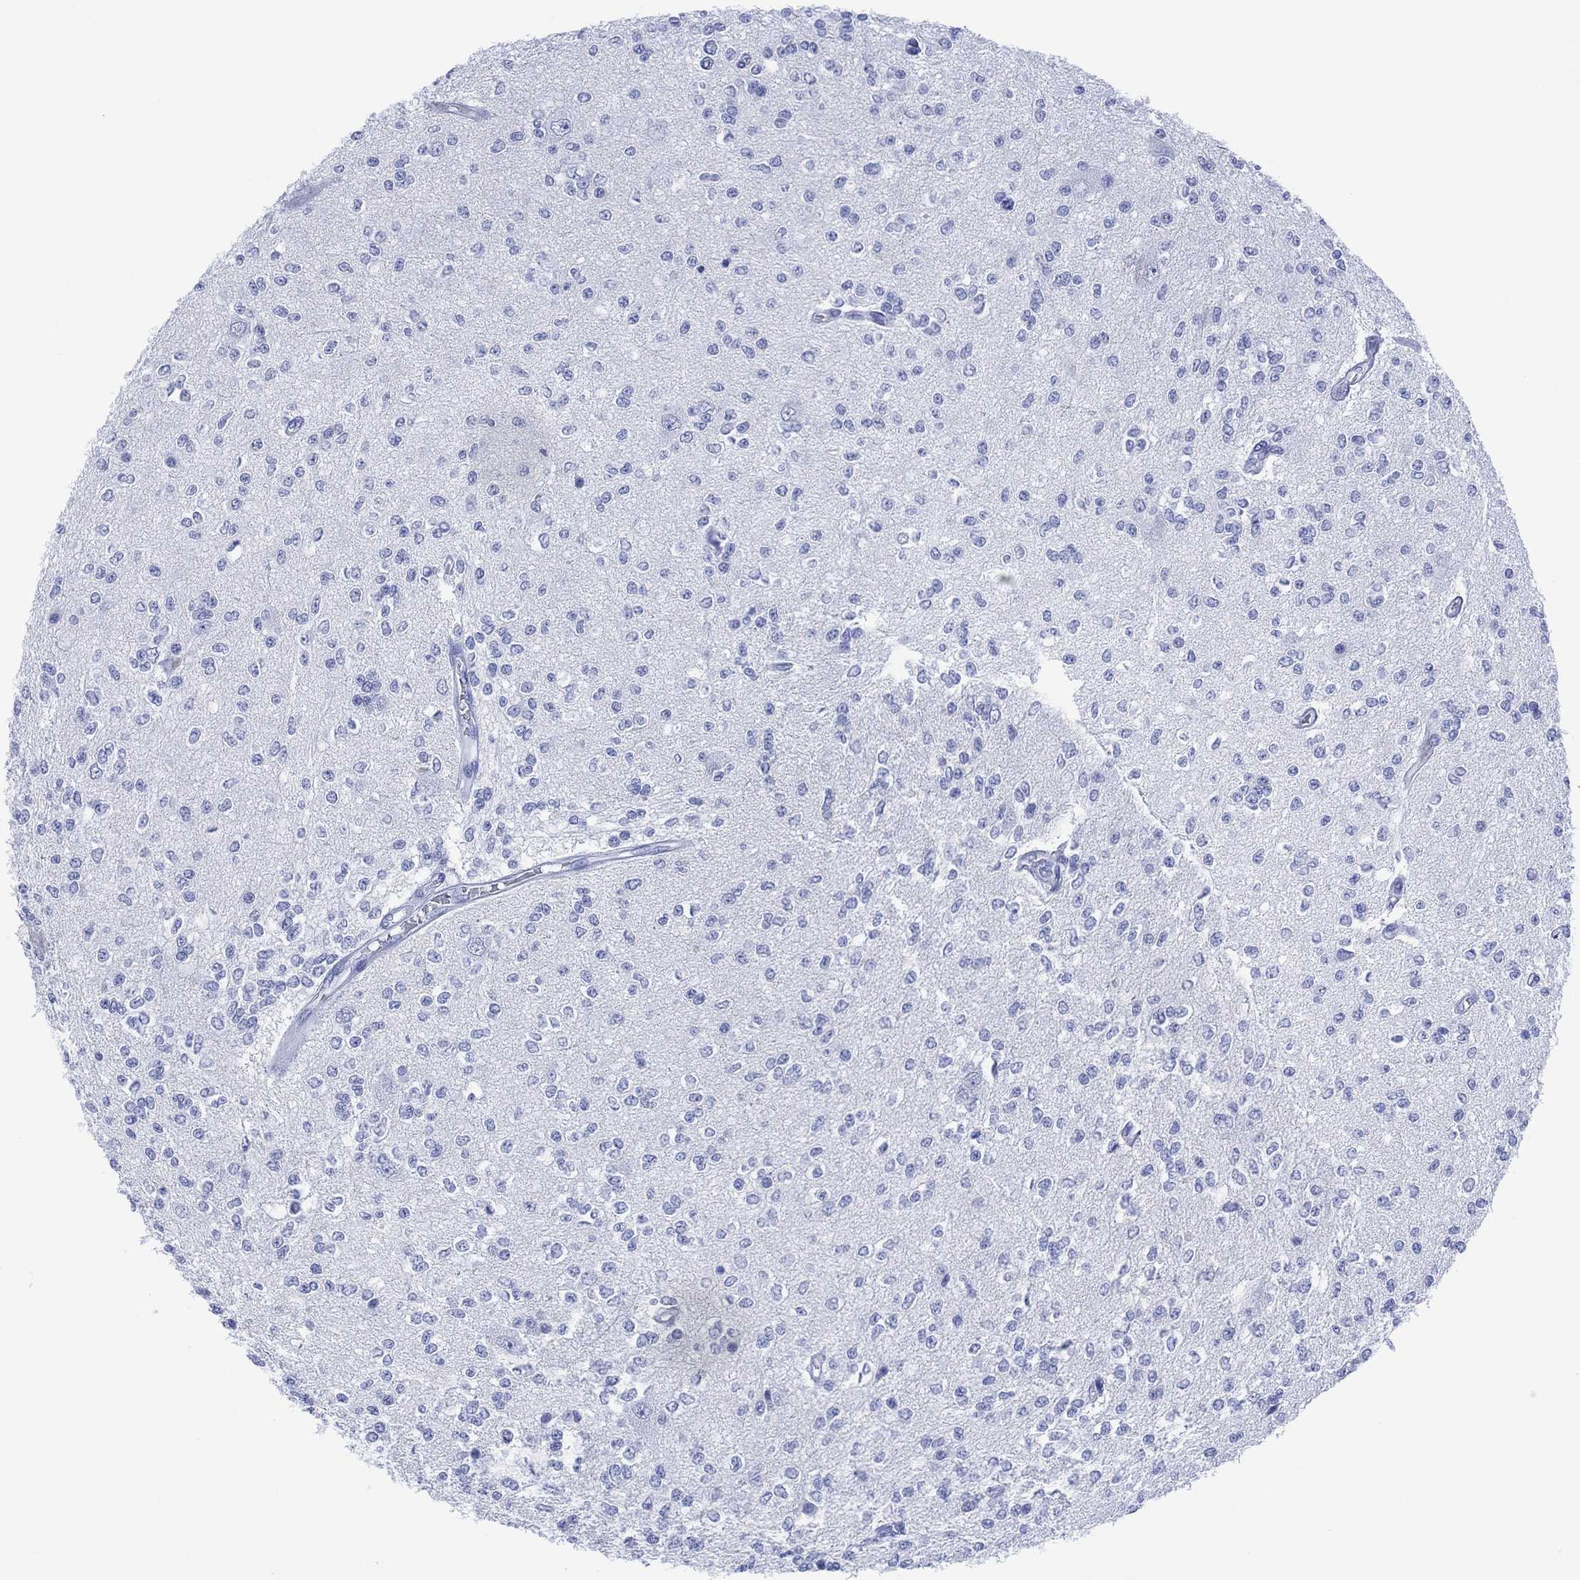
{"staining": {"intensity": "negative", "quantity": "none", "location": "none"}, "tissue": "glioma", "cell_type": "Tumor cells", "image_type": "cancer", "snomed": [{"axis": "morphology", "description": "Glioma, malignant, Low grade"}, {"axis": "topography", "description": "Brain"}], "caption": "This is an immunohistochemistry (IHC) photomicrograph of malignant glioma (low-grade). There is no staining in tumor cells.", "gene": "DPP4", "patient": {"sex": "male", "age": 67}}